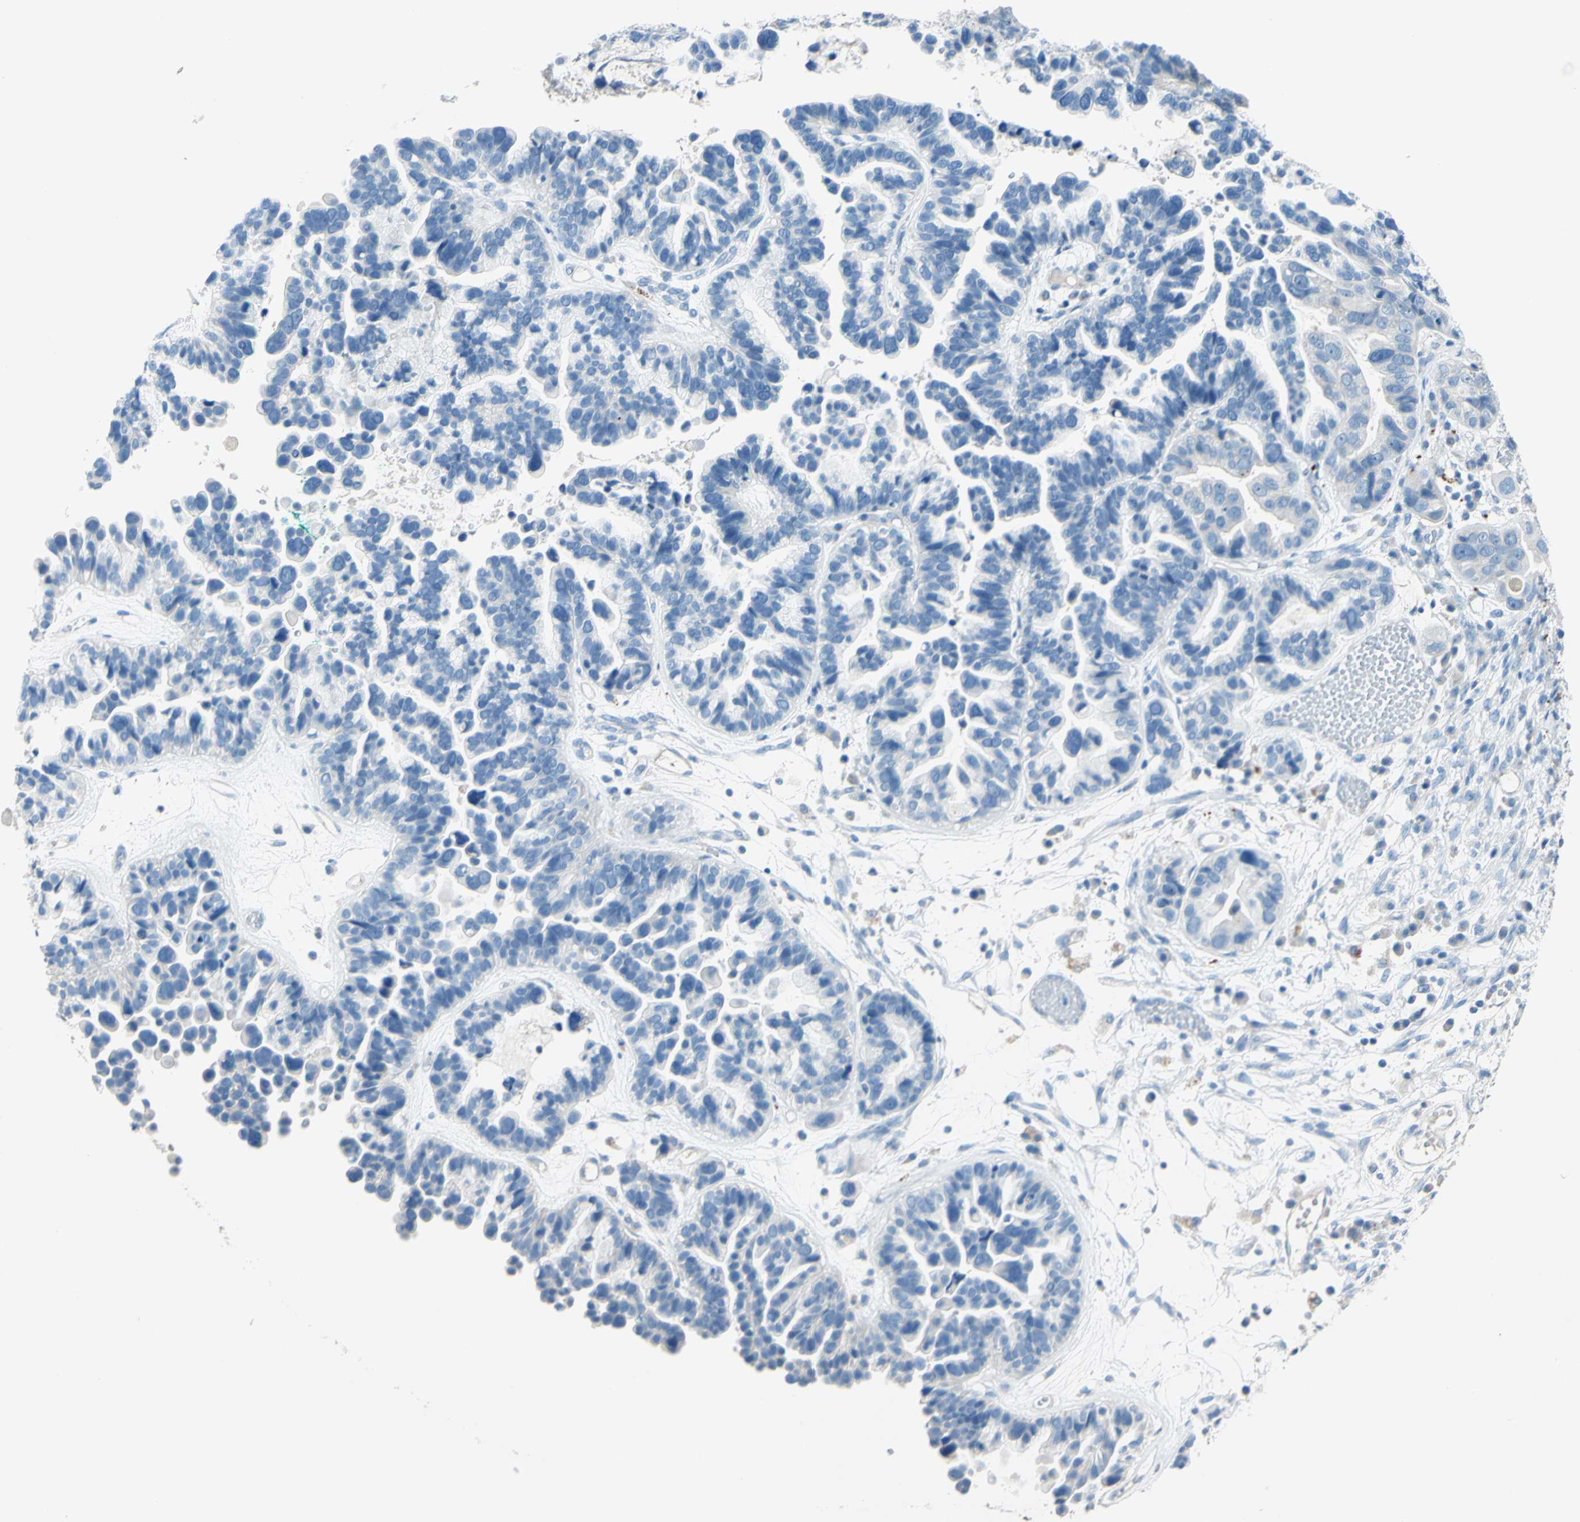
{"staining": {"intensity": "negative", "quantity": "none", "location": "none"}, "tissue": "ovarian cancer", "cell_type": "Tumor cells", "image_type": "cancer", "snomed": [{"axis": "morphology", "description": "Cystadenocarcinoma, serous, NOS"}, {"axis": "topography", "description": "Ovary"}], "caption": "A high-resolution photomicrograph shows IHC staining of serous cystadenocarcinoma (ovarian), which displays no significant positivity in tumor cells.", "gene": "CDH10", "patient": {"sex": "female", "age": 56}}